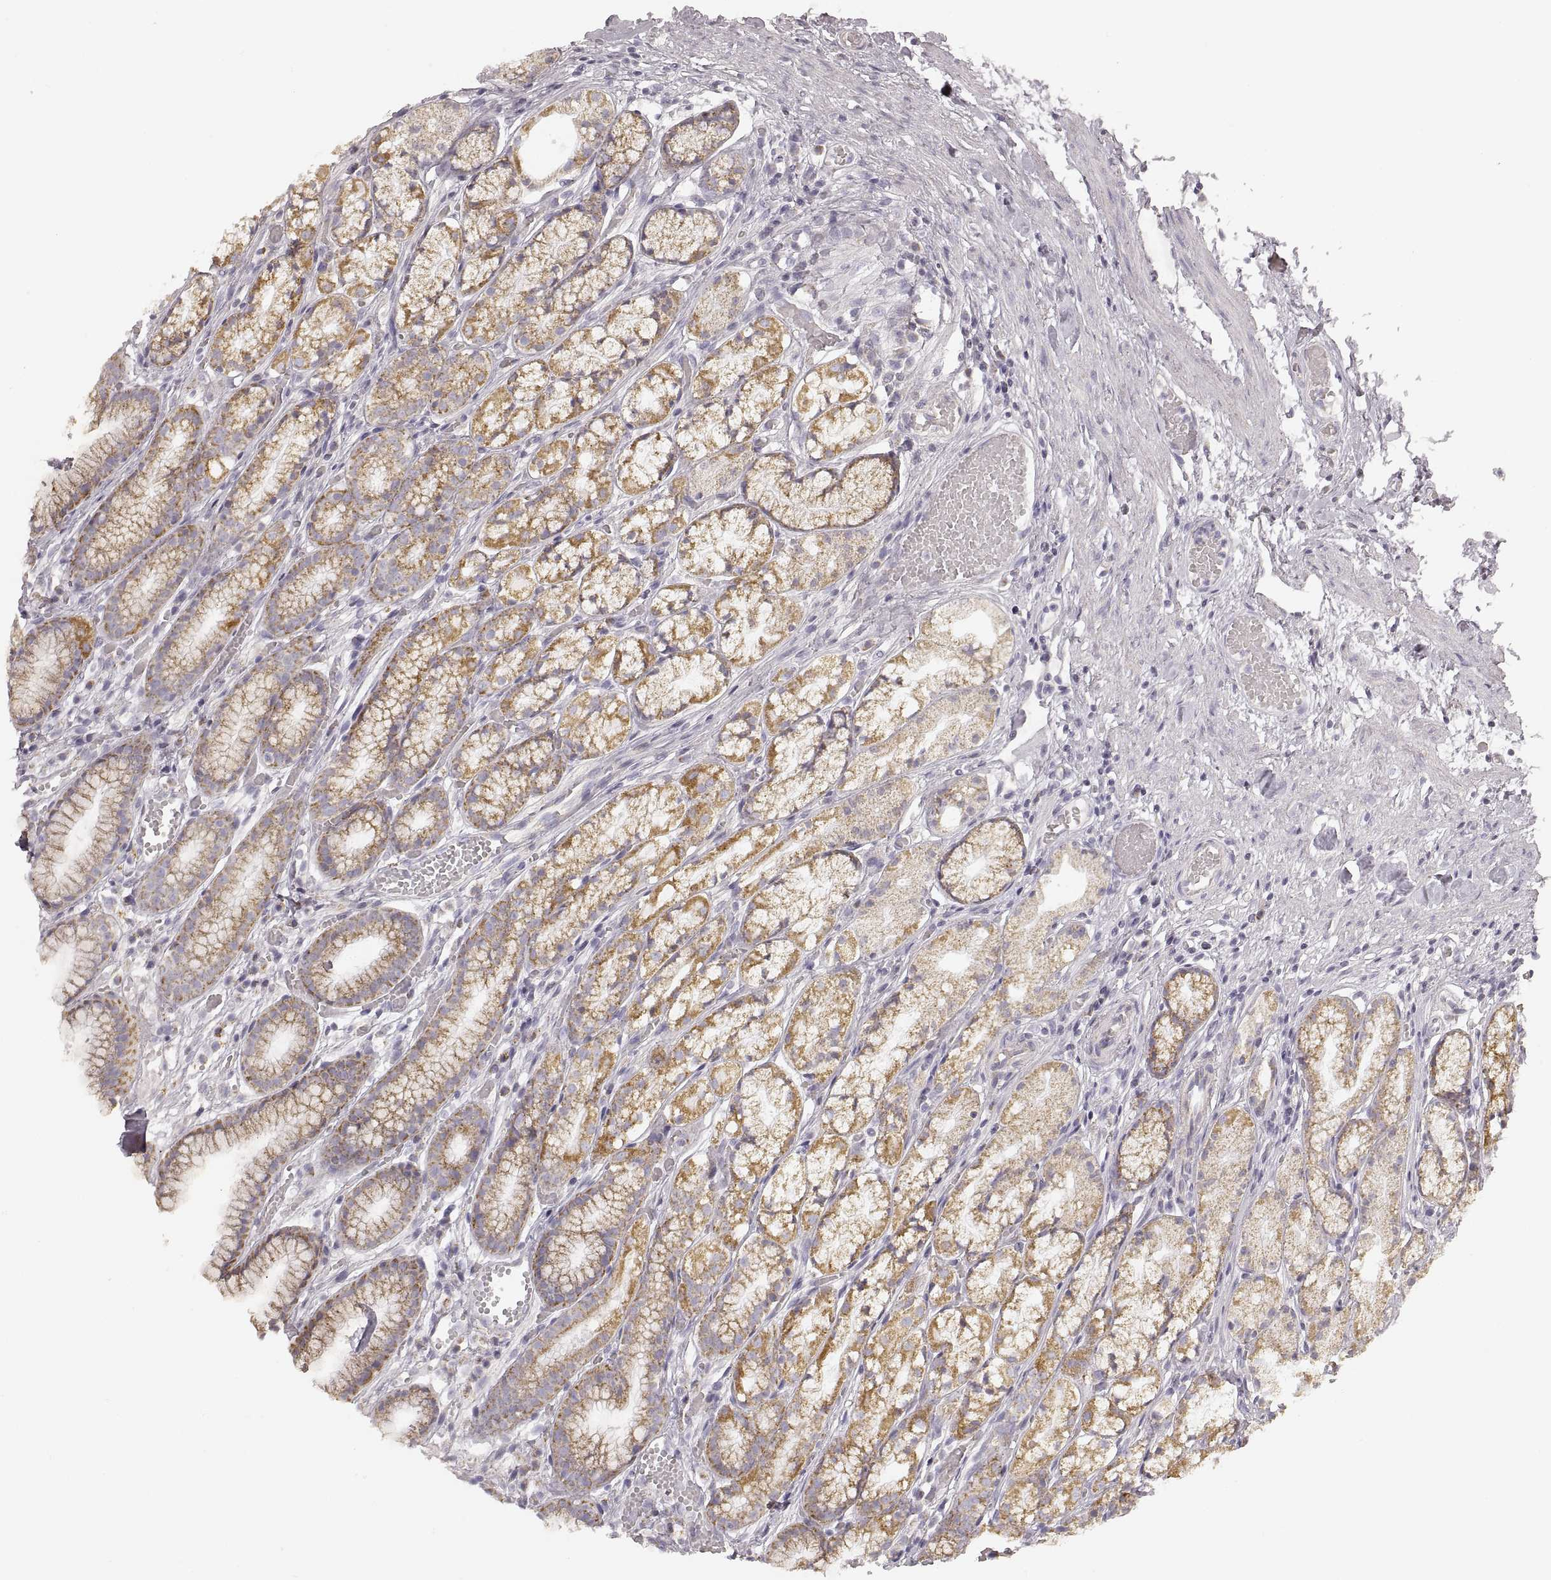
{"staining": {"intensity": "moderate", "quantity": "25%-75%", "location": "cytoplasmic/membranous"}, "tissue": "stomach", "cell_type": "Glandular cells", "image_type": "normal", "snomed": [{"axis": "morphology", "description": "Normal tissue, NOS"}, {"axis": "topography", "description": "Stomach"}], "caption": "Human stomach stained with a protein marker shows moderate staining in glandular cells.", "gene": "RDH13", "patient": {"sex": "male", "age": 70}}